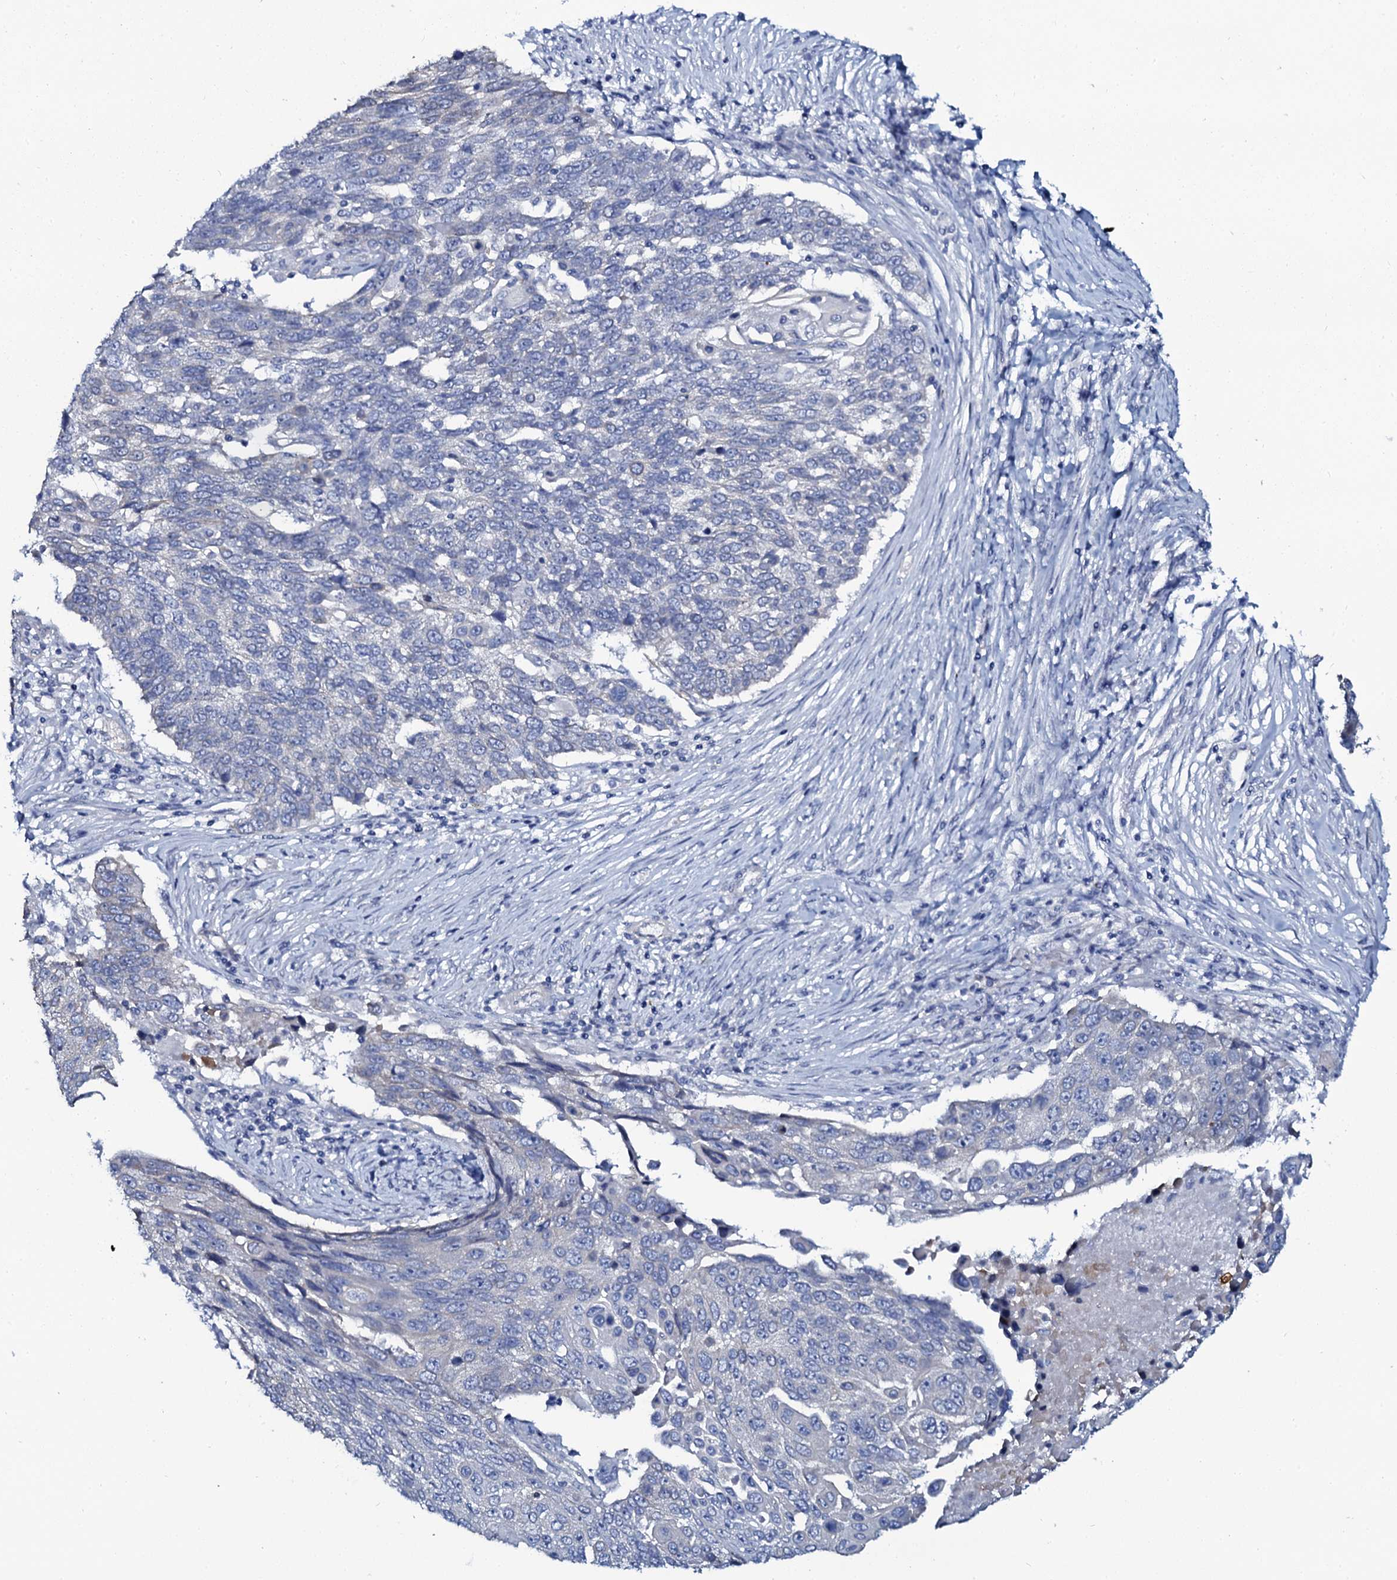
{"staining": {"intensity": "negative", "quantity": "none", "location": "none"}, "tissue": "lung cancer", "cell_type": "Tumor cells", "image_type": "cancer", "snomed": [{"axis": "morphology", "description": "Squamous cell carcinoma, NOS"}, {"axis": "topography", "description": "Lung"}], "caption": "Protein analysis of lung cancer (squamous cell carcinoma) displays no significant expression in tumor cells.", "gene": "C10orf88", "patient": {"sex": "male", "age": 66}}